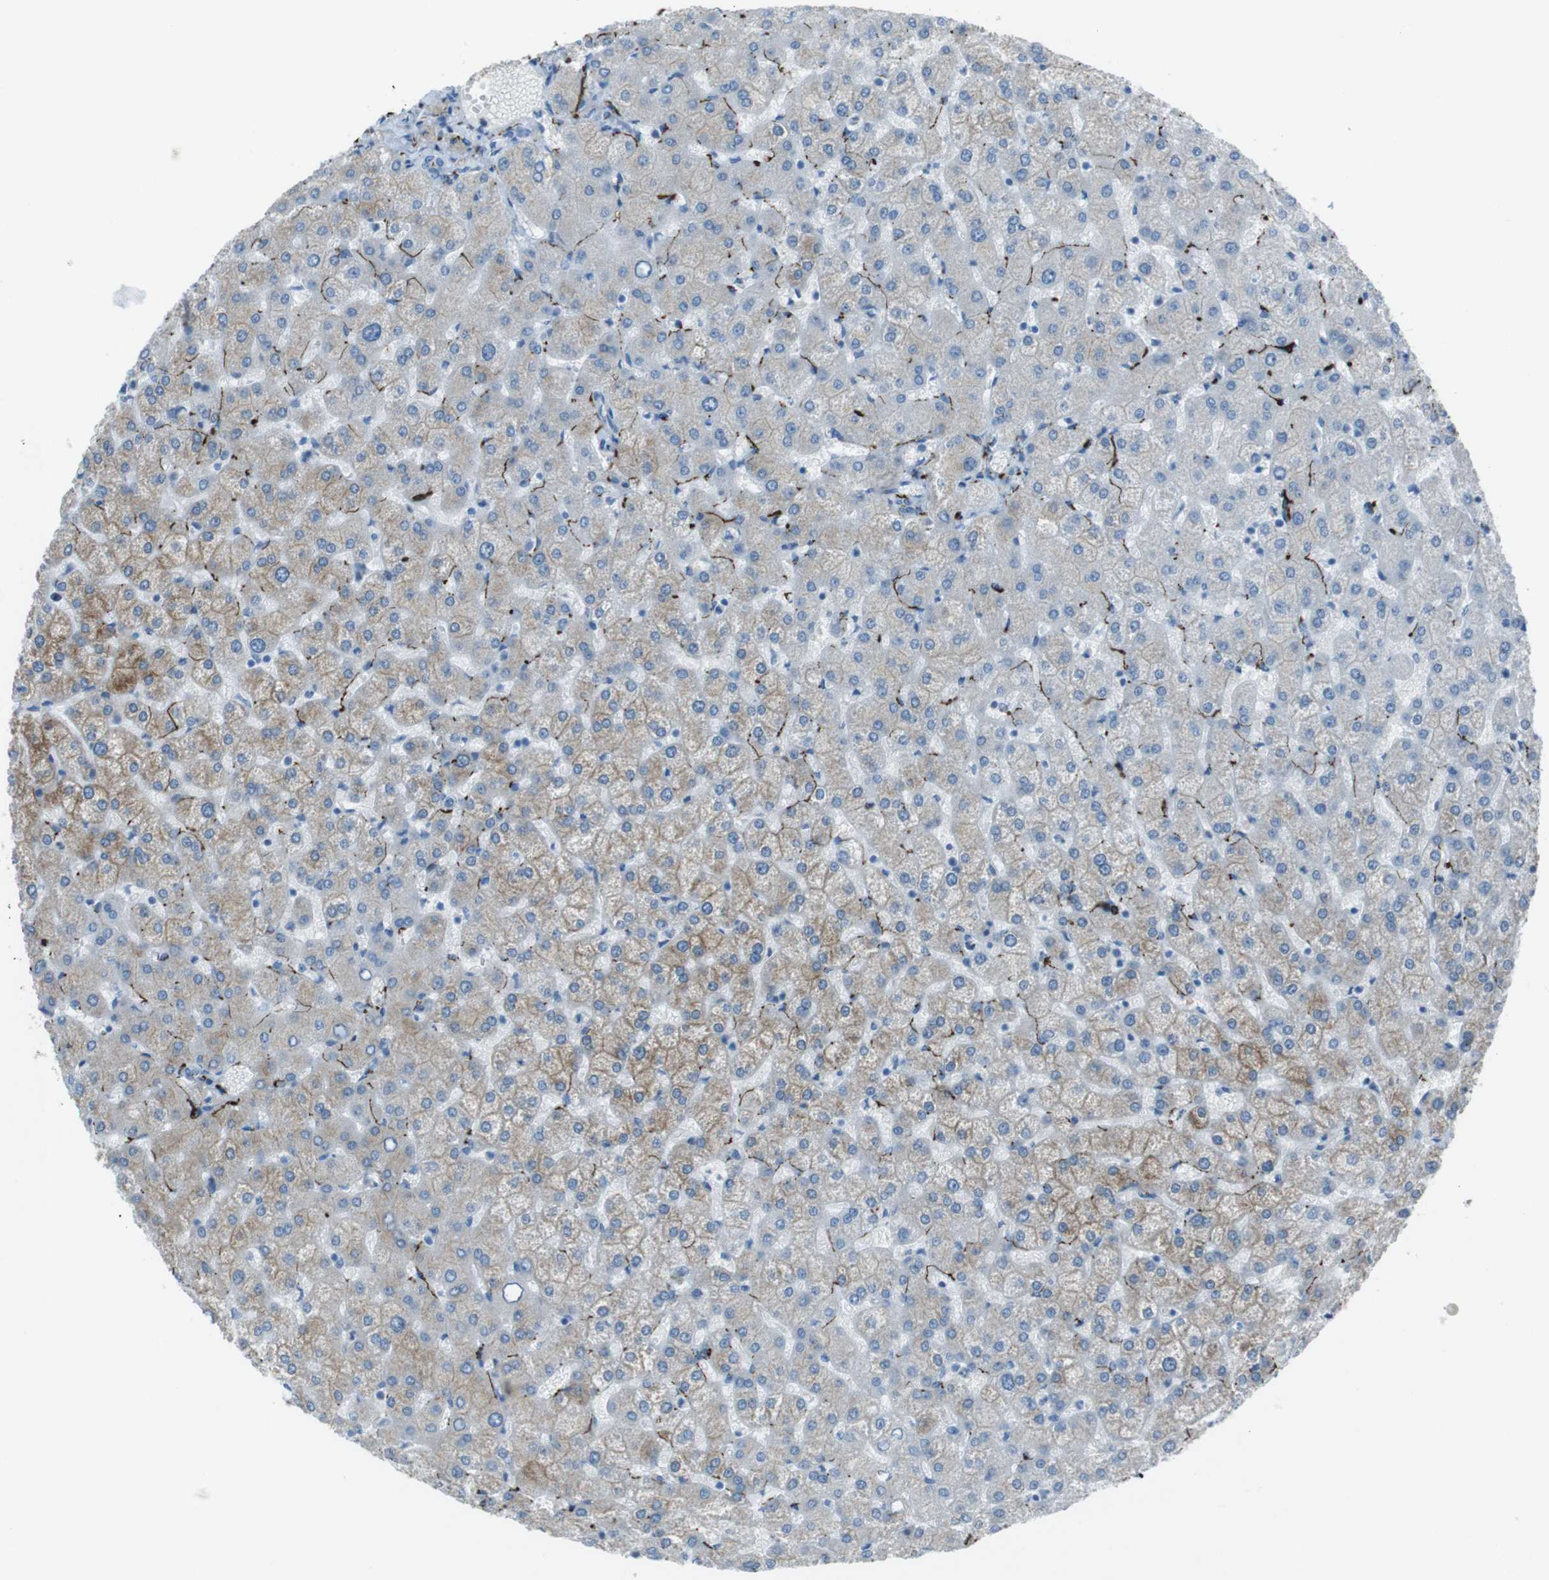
{"staining": {"intensity": "negative", "quantity": "none", "location": "none"}, "tissue": "liver", "cell_type": "Cholangiocytes", "image_type": "normal", "snomed": [{"axis": "morphology", "description": "Normal tissue, NOS"}, {"axis": "topography", "description": "Liver"}], "caption": "Immunohistochemistry histopathology image of normal human liver stained for a protein (brown), which shows no positivity in cholangiocytes.", "gene": "TUBB2A", "patient": {"sex": "female", "age": 32}}